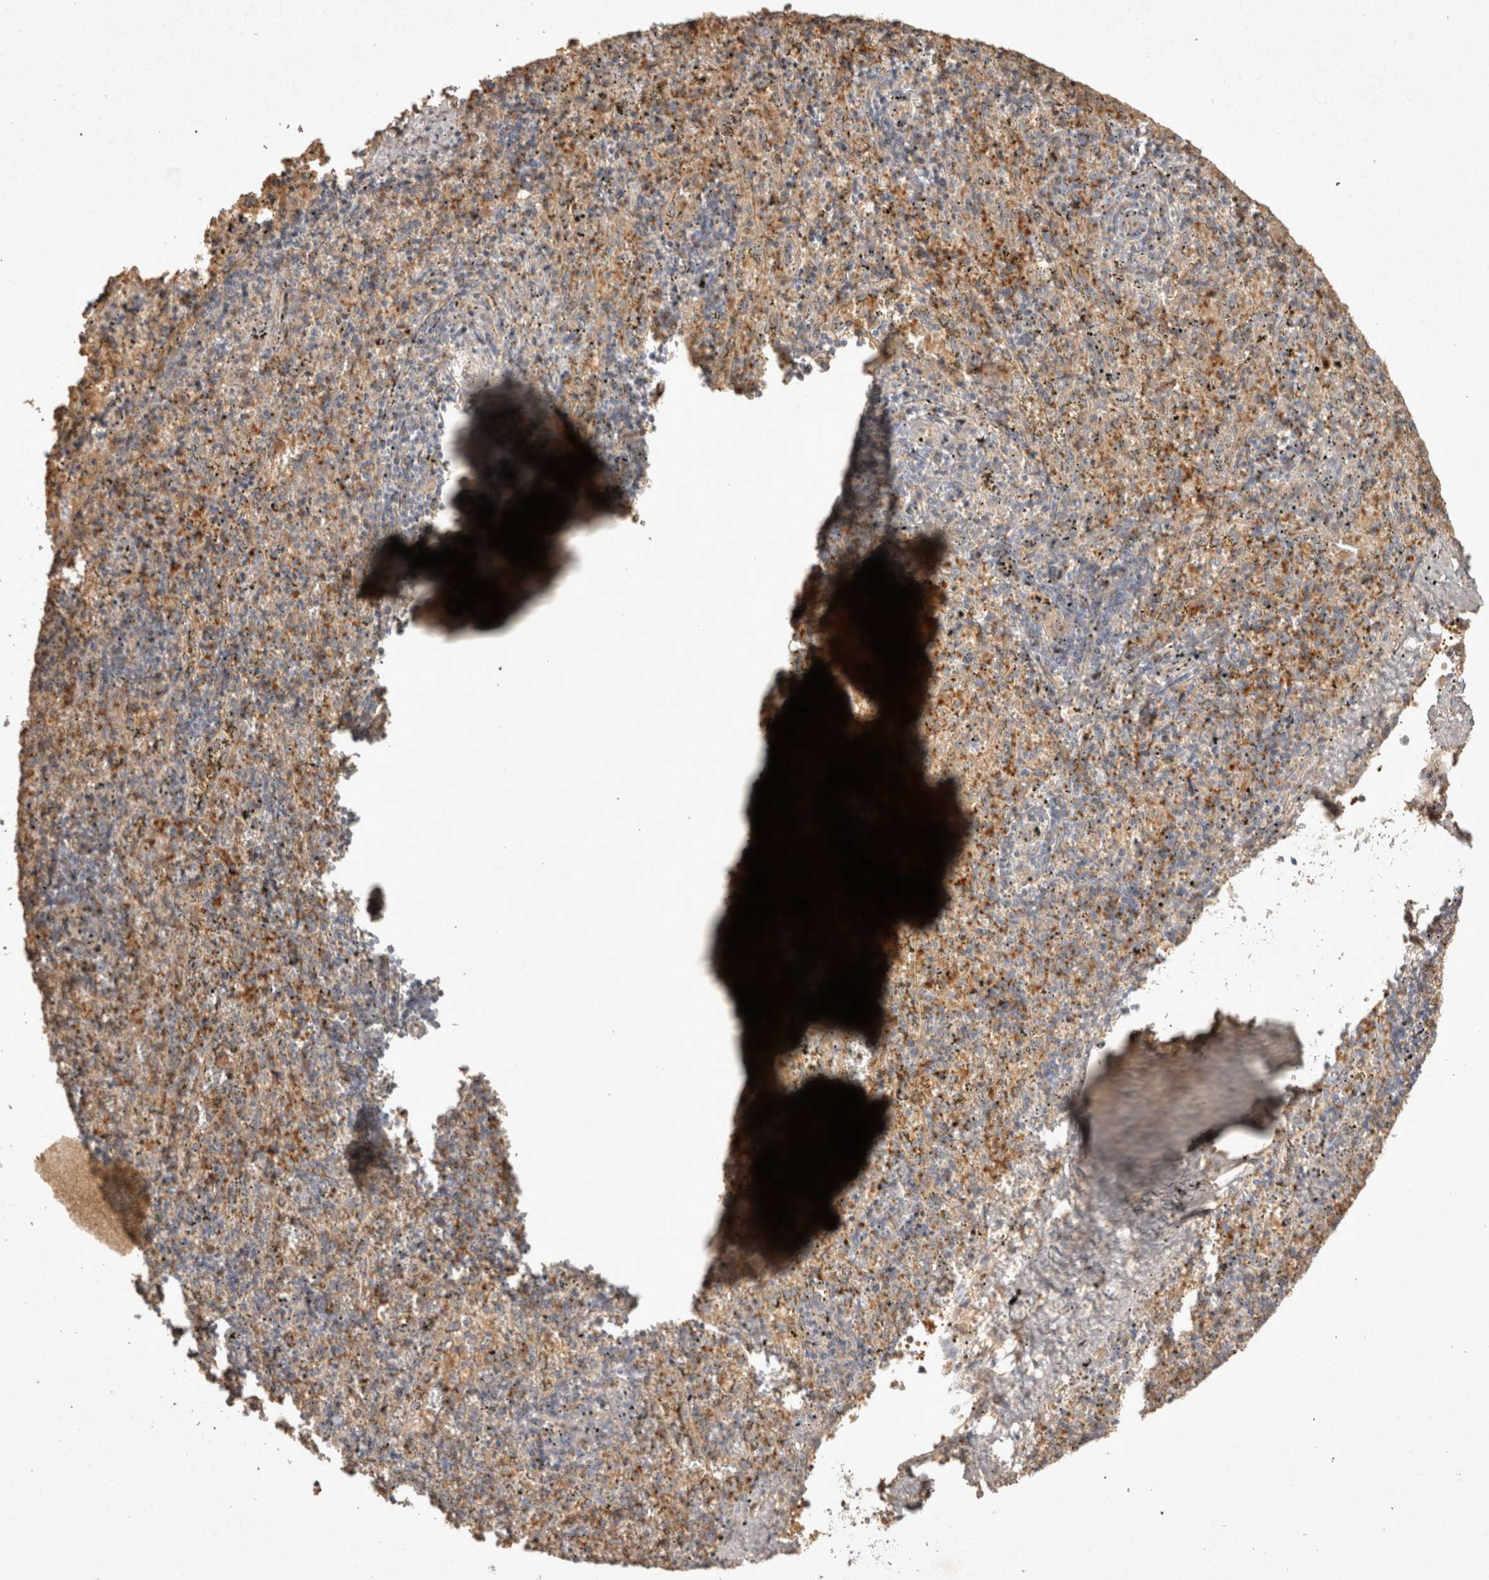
{"staining": {"intensity": "weak", "quantity": "25%-75%", "location": "cytoplasmic/membranous"}, "tissue": "spleen", "cell_type": "Cells in red pulp", "image_type": "normal", "snomed": [{"axis": "morphology", "description": "Normal tissue, NOS"}, {"axis": "topography", "description": "Spleen"}], "caption": "A micrograph of spleen stained for a protein demonstrates weak cytoplasmic/membranous brown staining in cells in red pulp.", "gene": "OSTN", "patient": {"sex": "male", "age": 11}}